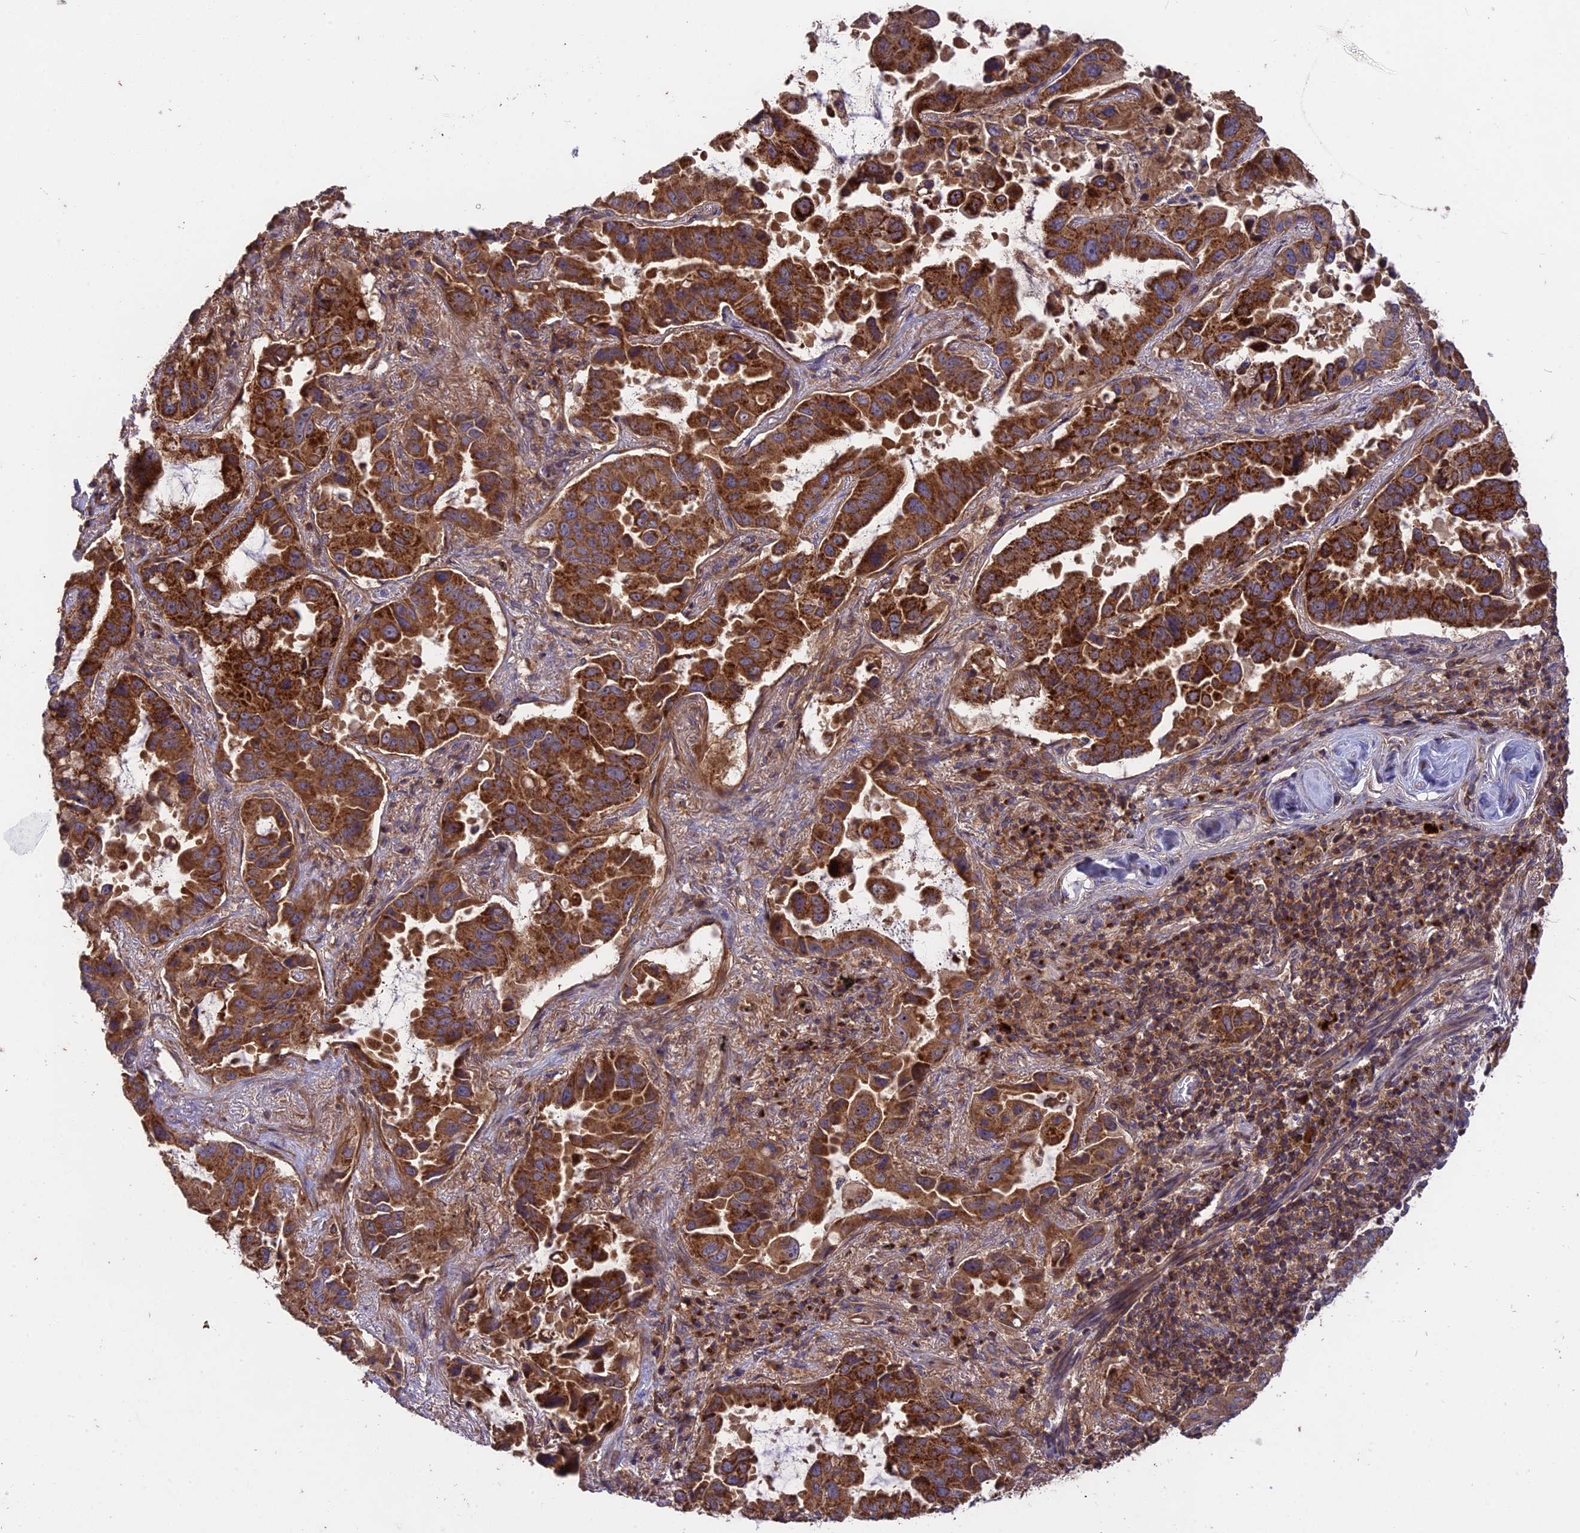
{"staining": {"intensity": "strong", "quantity": ">75%", "location": "cytoplasmic/membranous"}, "tissue": "lung cancer", "cell_type": "Tumor cells", "image_type": "cancer", "snomed": [{"axis": "morphology", "description": "Adenocarcinoma, NOS"}, {"axis": "topography", "description": "Lung"}], "caption": "Human adenocarcinoma (lung) stained for a protein (brown) reveals strong cytoplasmic/membranous positive expression in about >75% of tumor cells.", "gene": "NUDT8", "patient": {"sex": "male", "age": 64}}